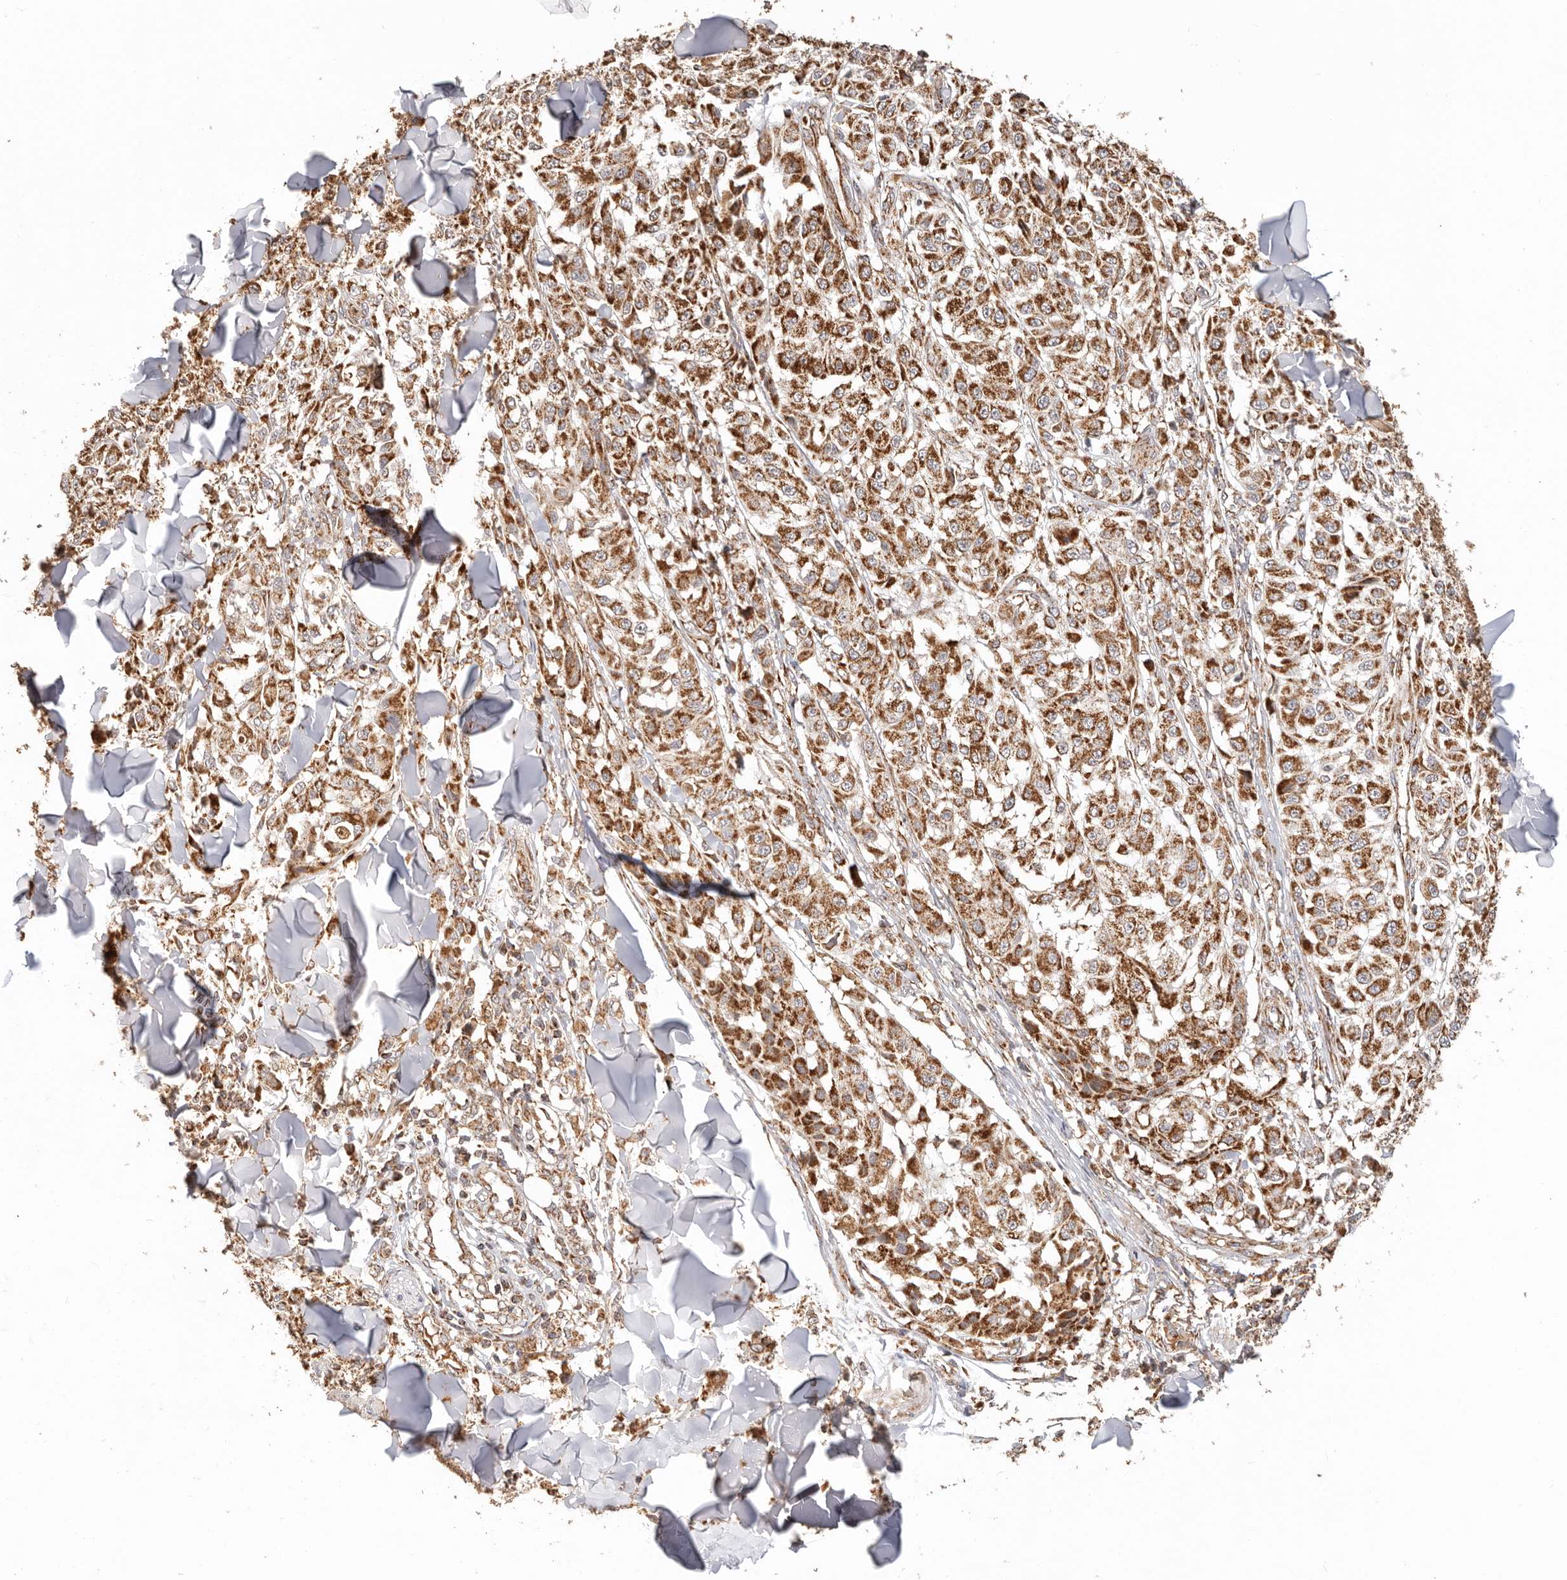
{"staining": {"intensity": "strong", "quantity": ">75%", "location": "cytoplasmic/membranous"}, "tissue": "melanoma", "cell_type": "Tumor cells", "image_type": "cancer", "snomed": [{"axis": "morphology", "description": "Malignant melanoma, NOS"}, {"axis": "topography", "description": "Skin"}], "caption": "Malignant melanoma stained for a protein (brown) demonstrates strong cytoplasmic/membranous positive positivity in approximately >75% of tumor cells.", "gene": "NDUFB11", "patient": {"sex": "female", "age": 64}}